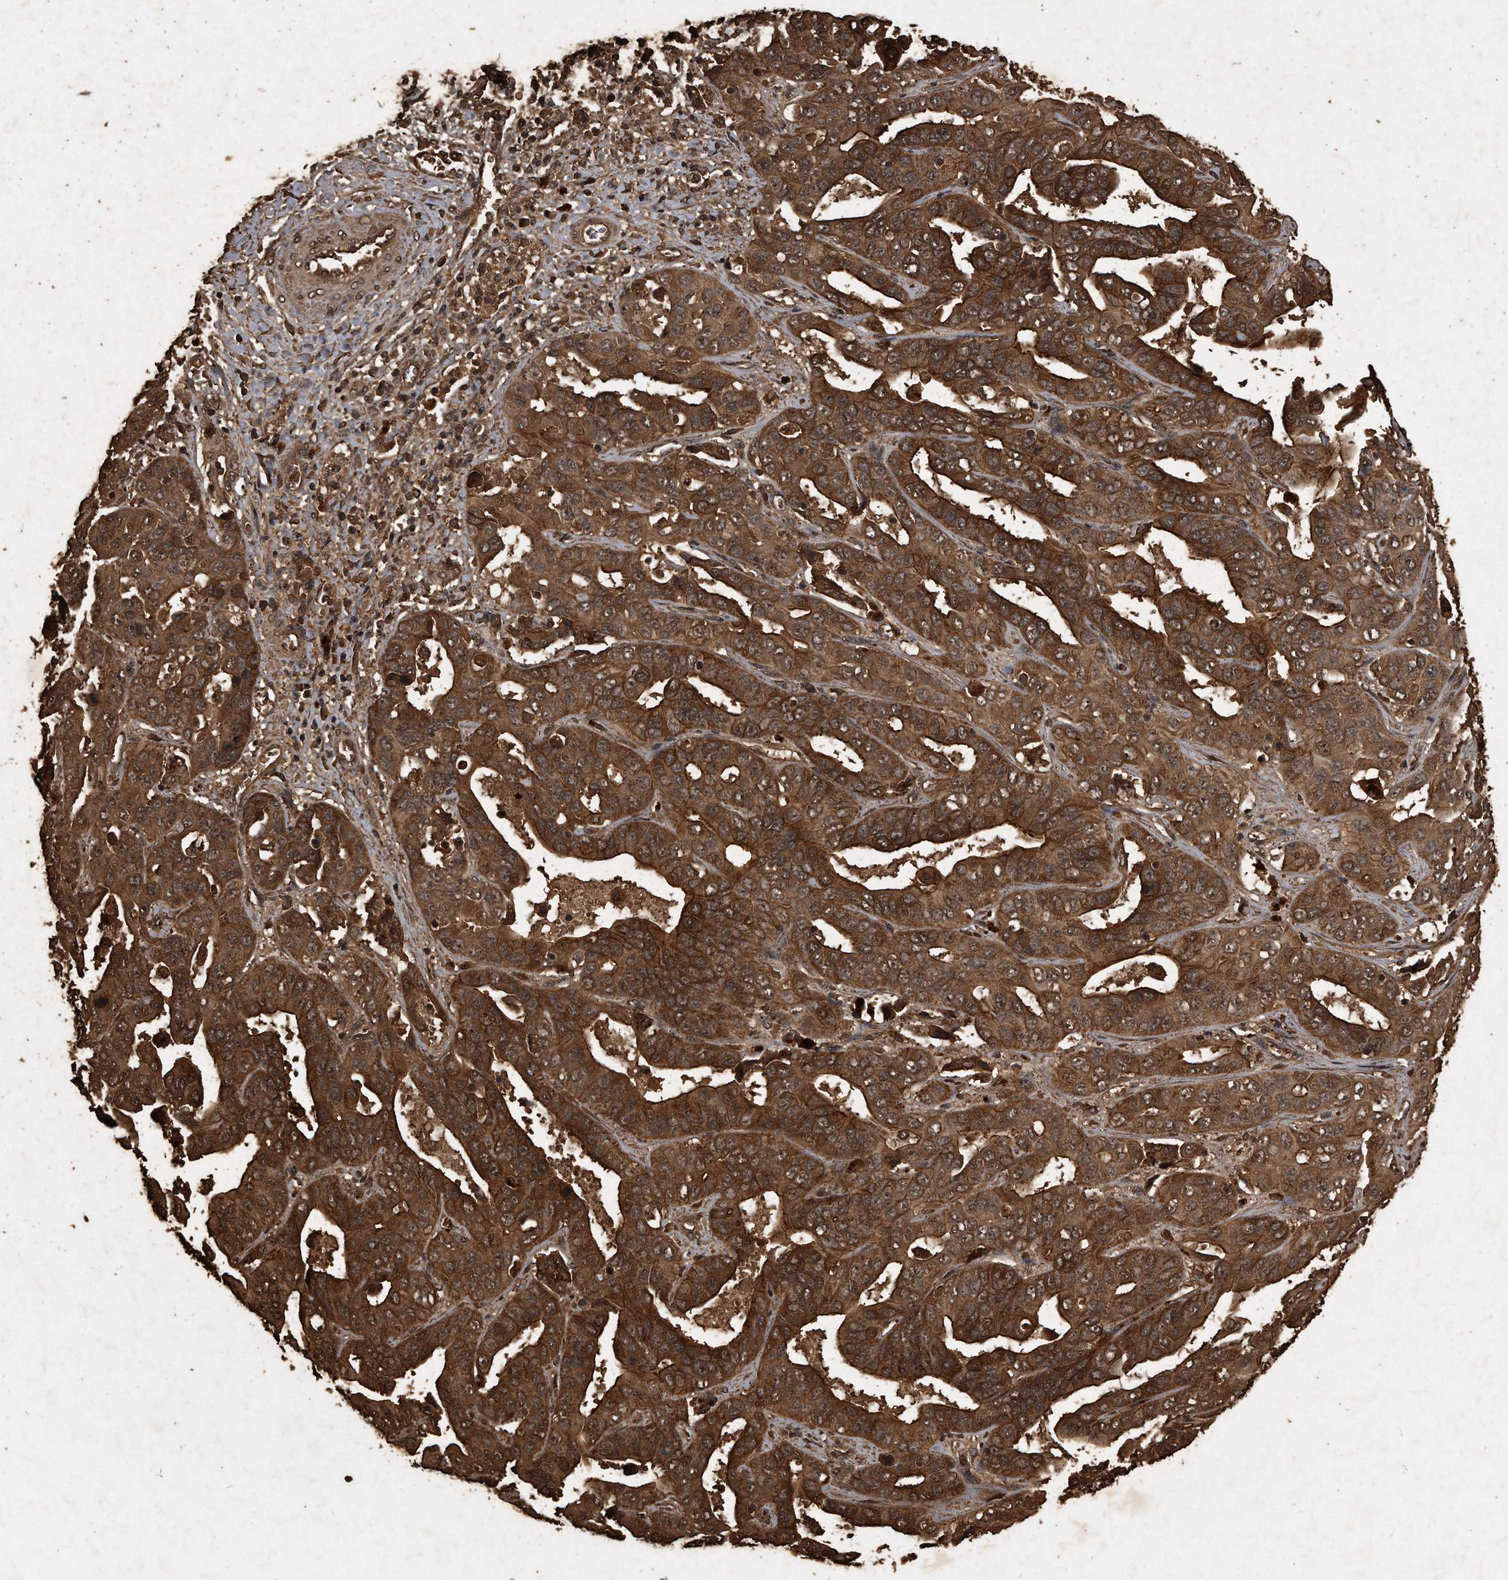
{"staining": {"intensity": "strong", "quantity": ">75%", "location": "cytoplasmic/membranous"}, "tissue": "liver cancer", "cell_type": "Tumor cells", "image_type": "cancer", "snomed": [{"axis": "morphology", "description": "Cholangiocarcinoma"}, {"axis": "topography", "description": "Liver"}], "caption": "Liver cancer was stained to show a protein in brown. There is high levels of strong cytoplasmic/membranous positivity in approximately >75% of tumor cells.", "gene": "CFLAR", "patient": {"sex": "female", "age": 52}}